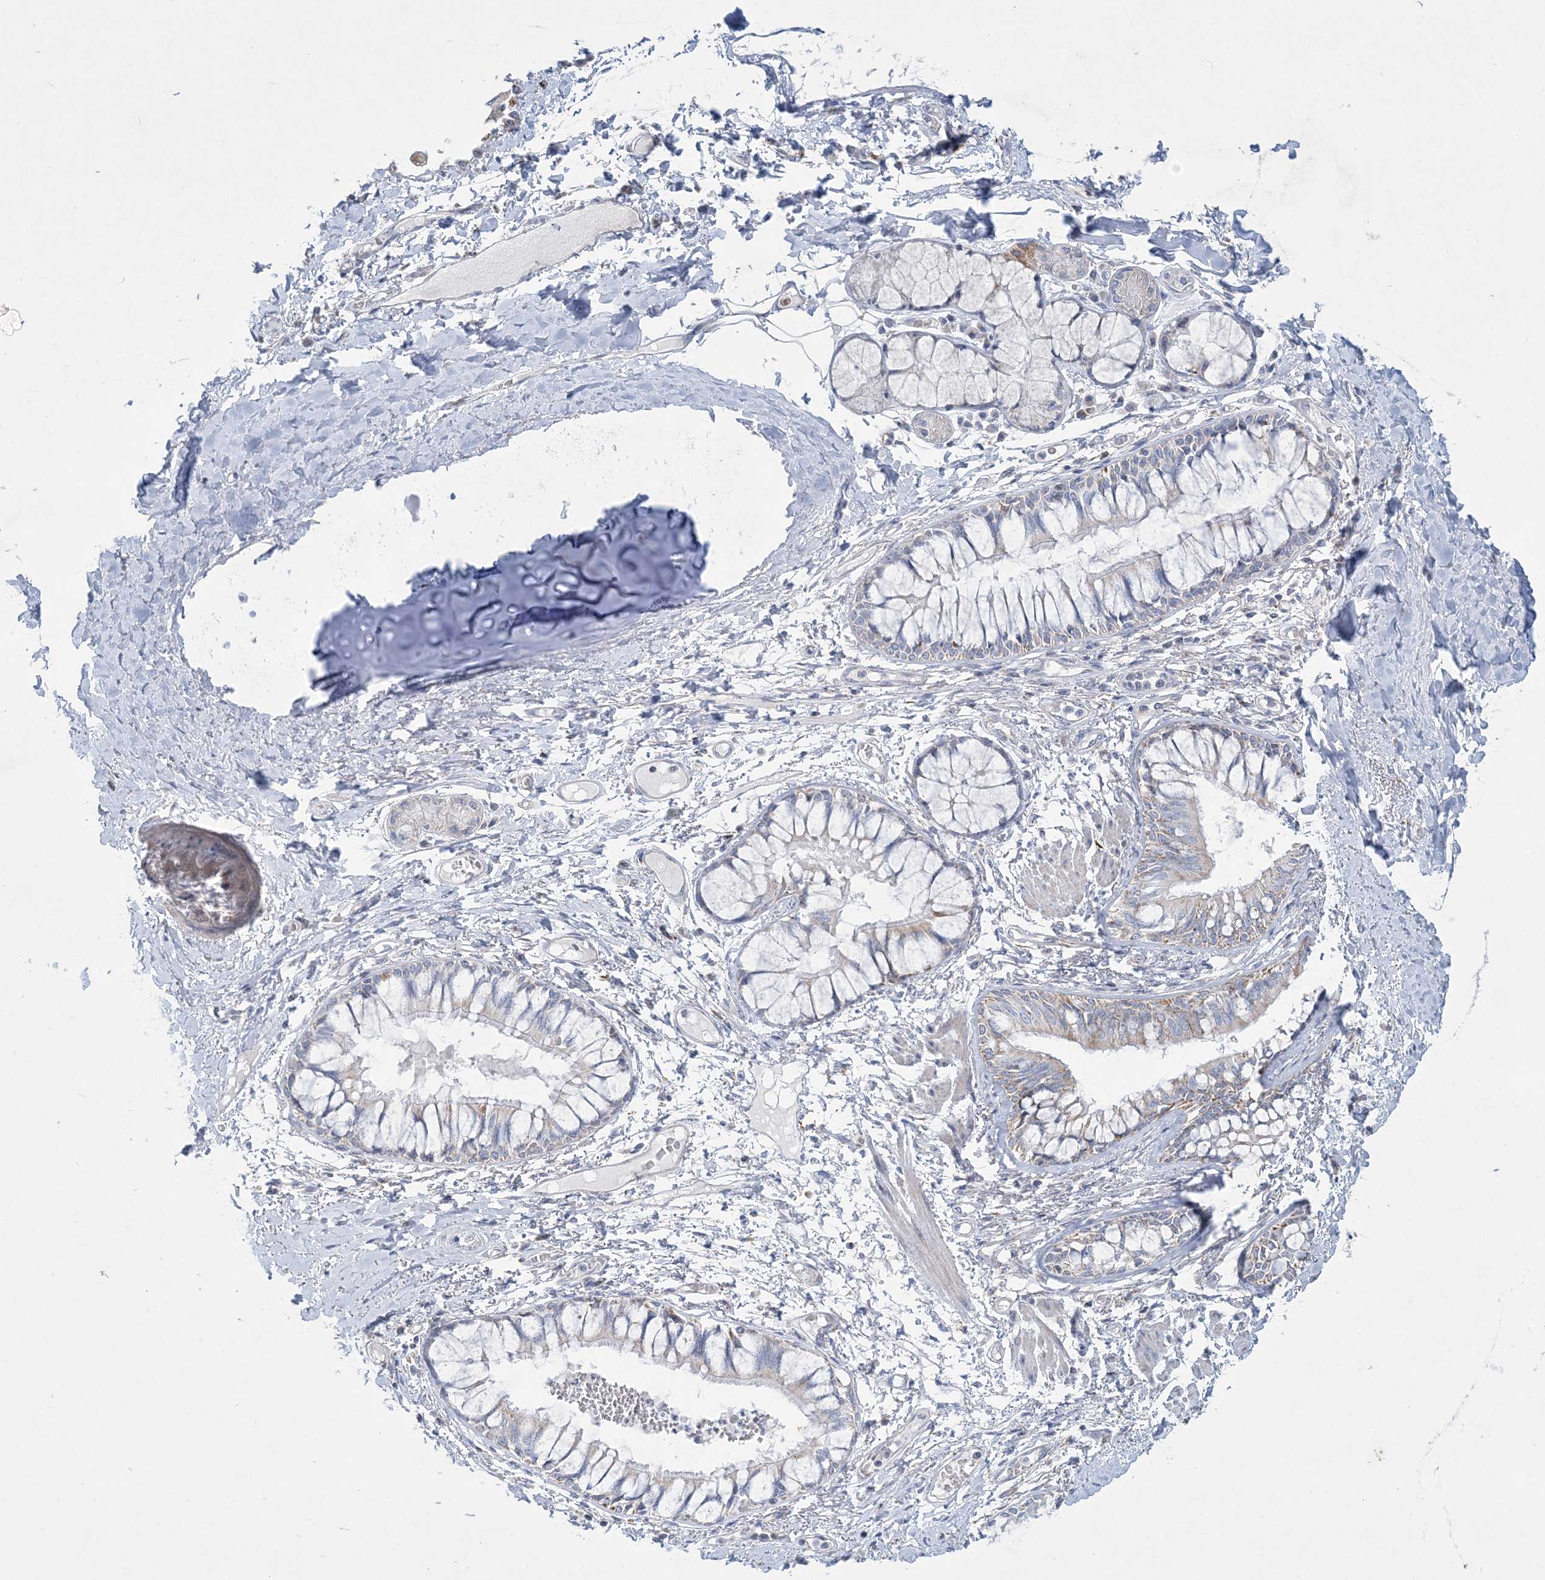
{"staining": {"intensity": "negative", "quantity": "none", "location": "none"}, "tissue": "adipose tissue", "cell_type": "Adipocytes", "image_type": "normal", "snomed": [{"axis": "morphology", "description": "Normal tissue, NOS"}, {"axis": "topography", "description": "Cartilage tissue"}, {"axis": "topography", "description": "Bronchus"}, {"axis": "topography", "description": "Lung"}, {"axis": "topography", "description": "Peripheral nerve tissue"}], "caption": "DAB (3,3'-diaminobenzidine) immunohistochemical staining of benign adipose tissue demonstrates no significant expression in adipocytes.", "gene": "TBC1D7", "patient": {"sex": "female", "age": 49}}